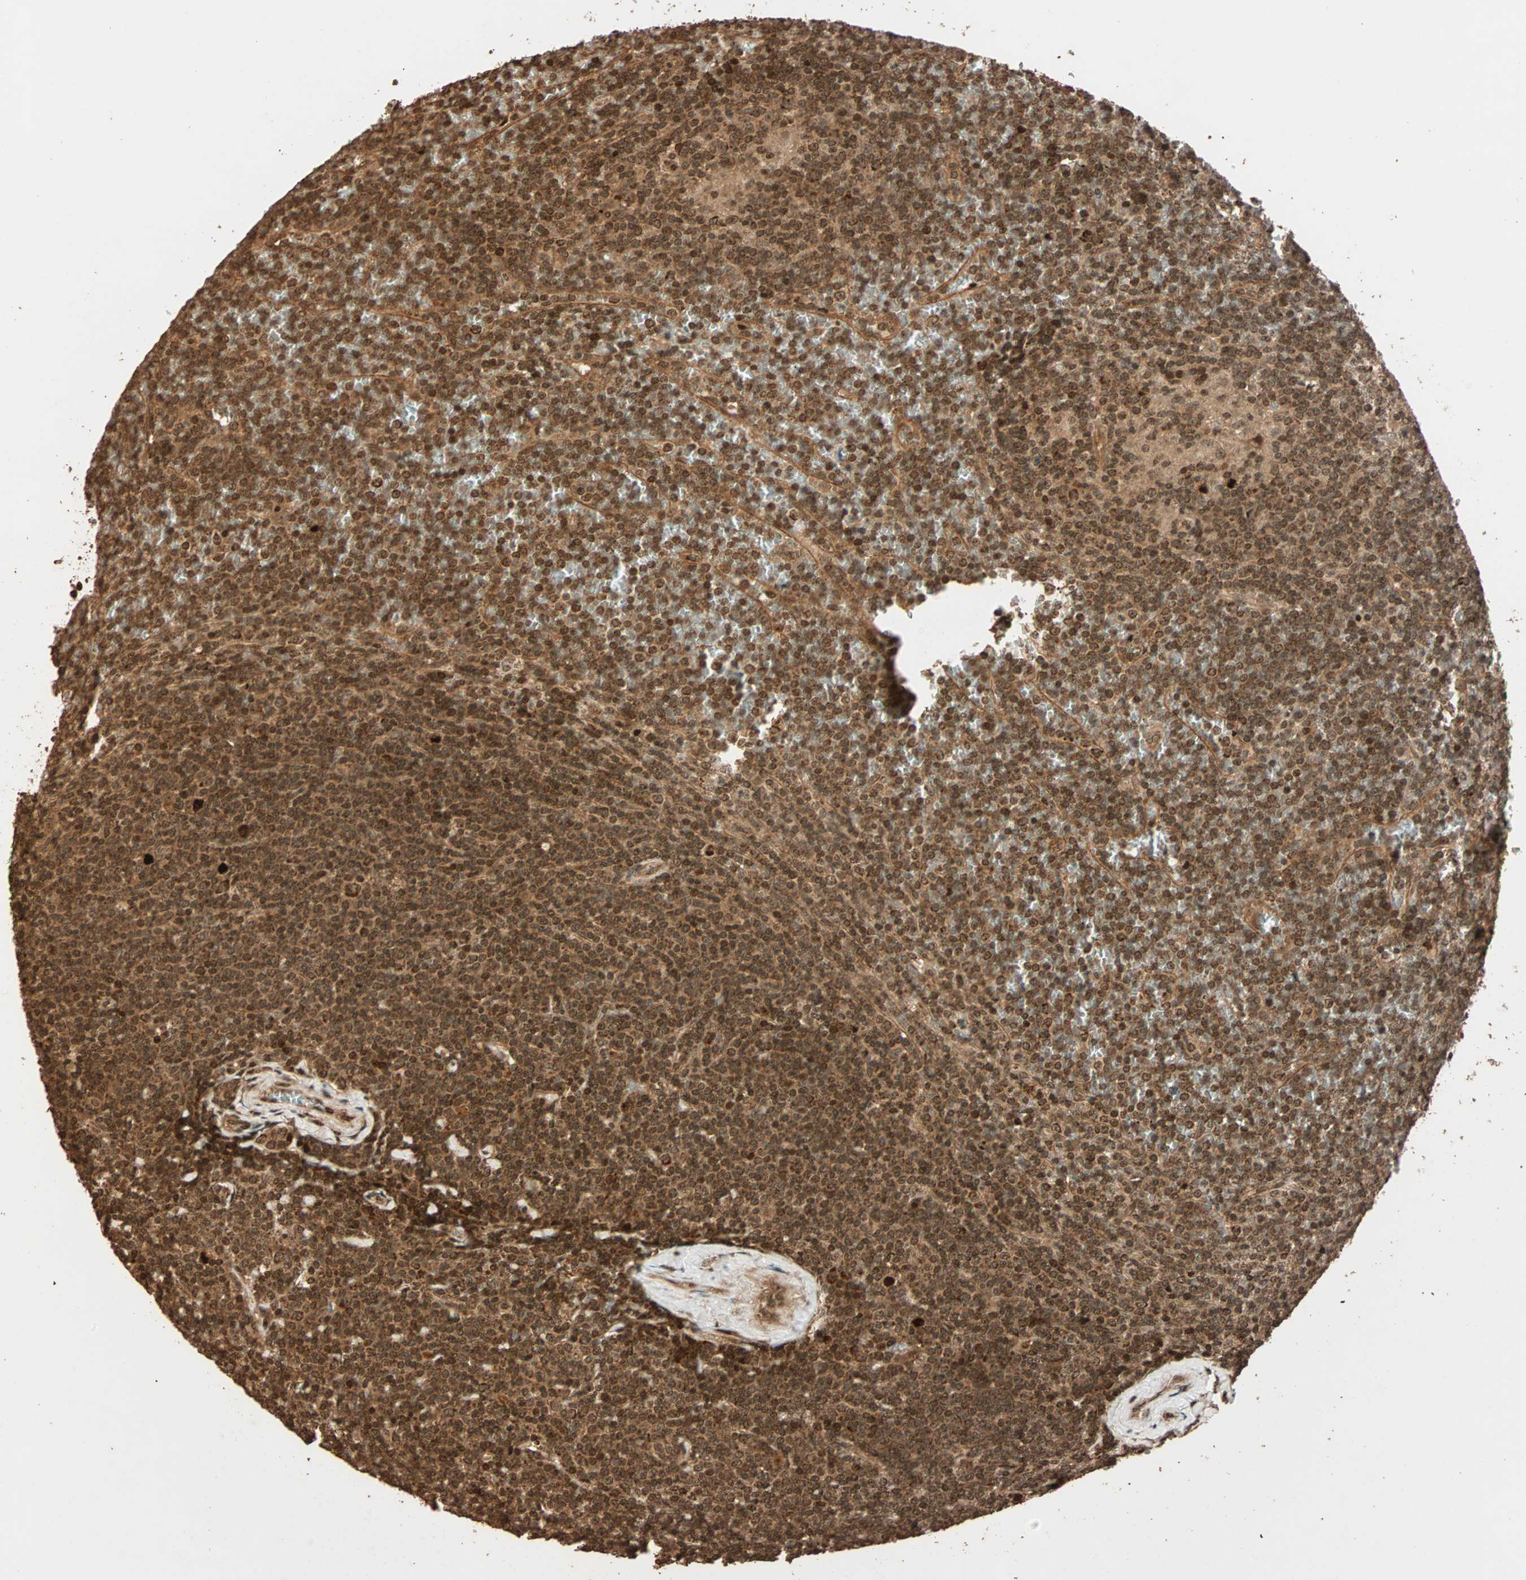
{"staining": {"intensity": "strong", "quantity": ">75%", "location": "nuclear"}, "tissue": "lymphoma", "cell_type": "Tumor cells", "image_type": "cancer", "snomed": [{"axis": "morphology", "description": "Malignant lymphoma, non-Hodgkin's type, Low grade"}, {"axis": "topography", "description": "Spleen"}], "caption": "Malignant lymphoma, non-Hodgkin's type (low-grade) was stained to show a protein in brown. There is high levels of strong nuclear expression in about >75% of tumor cells.", "gene": "ALKBH5", "patient": {"sex": "female", "age": 19}}